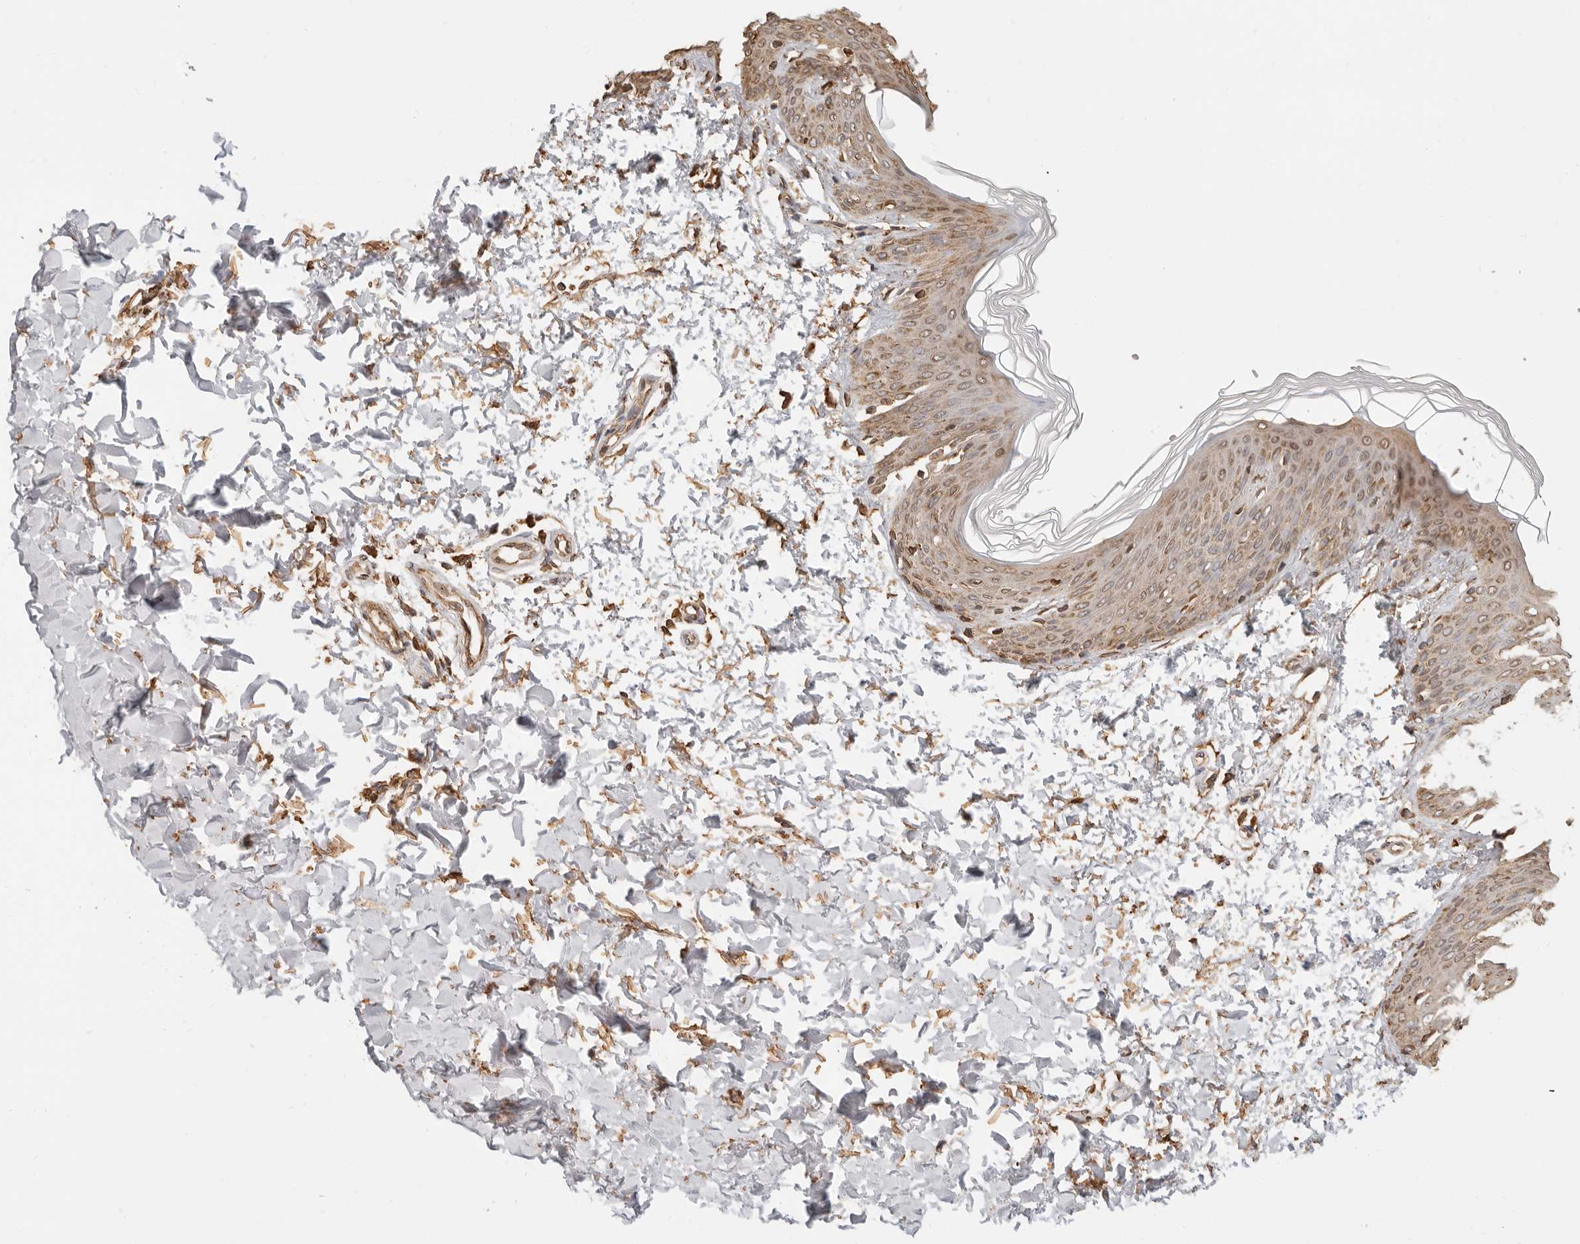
{"staining": {"intensity": "moderate", "quantity": ">75%", "location": "cytoplasmic/membranous,nuclear"}, "tissue": "skin", "cell_type": "Fibroblasts", "image_type": "normal", "snomed": [{"axis": "morphology", "description": "Normal tissue, NOS"}, {"axis": "morphology", "description": "Neoplasm, benign, NOS"}, {"axis": "topography", "description": "Skin"}, {"axis": "topography", "description": "Soft tissue"}], "caption": "The micrograph displays immunohistochemical staining of unremarkable skin. There is moderate cytoplasmic/membranous,nuclear staining is present in approximately >75% of fibroblasts. (Brightfield microscopy of DAB IHC at high magnification).", "gene": "ARHGEF10L", "patient": {"sex": "male", "age": 26}}